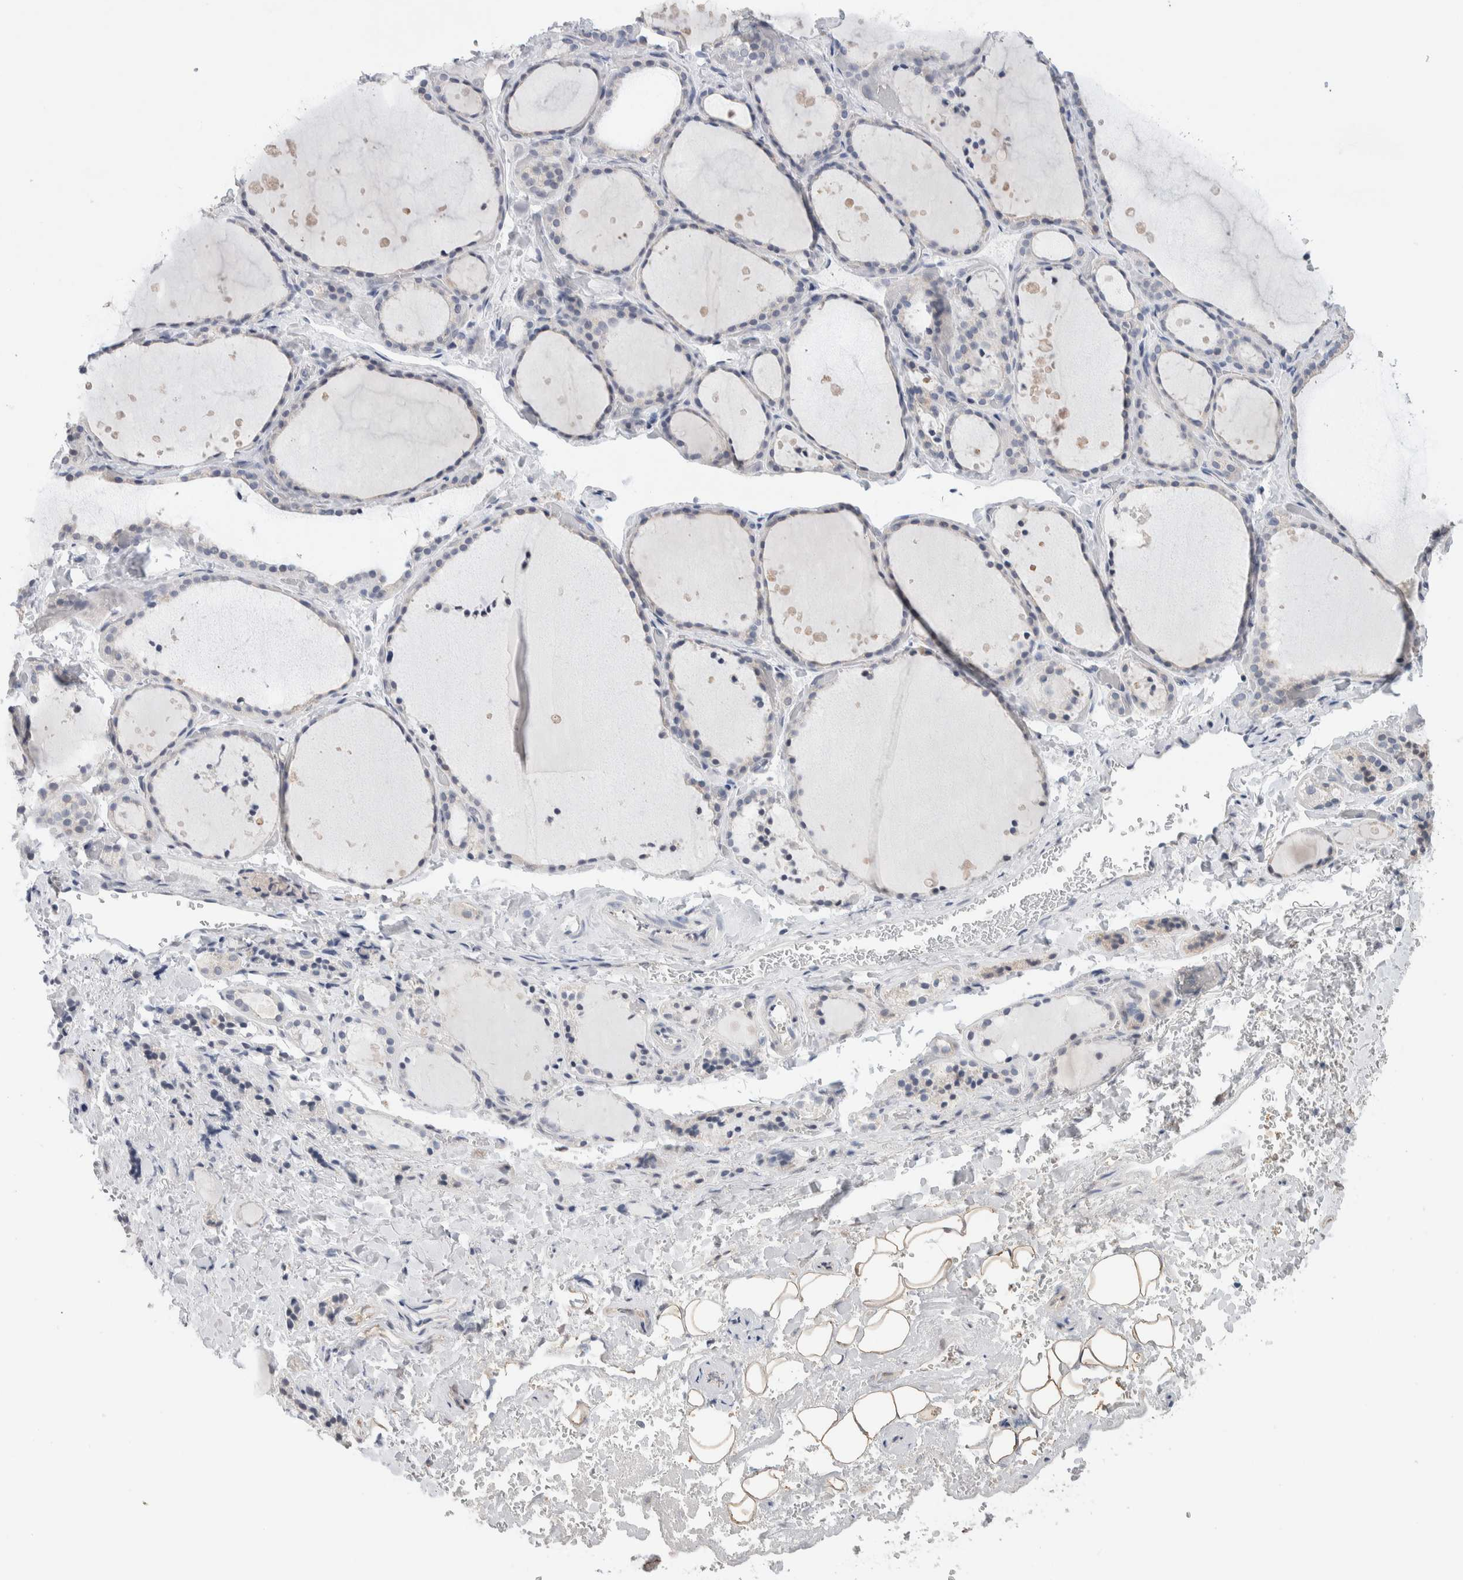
{"staining": {"intensity": "negative", "quantity": "none", "location": "none"}, "tissue": "thyroid gland", "cell_type": "Glandular cells", "image_type": "normal", "snomed": [{"axis": "morphology", "description": "Normal tissue, NOS"}, {"axis": "topography", "description": "Thyroid gland"}], "caption": "High magnification brightfield microscopy of benign thyroid gland stained with DAB (3,3'-diaminobenzidine) (brown) and counterstained with hematoxylin (blue): glandular cells show no significant staining. (DAB immunohistochemistry (IHC), high magnification).", "gene": "SCN2A", "patient": {"sex": "female", "age": 44}}